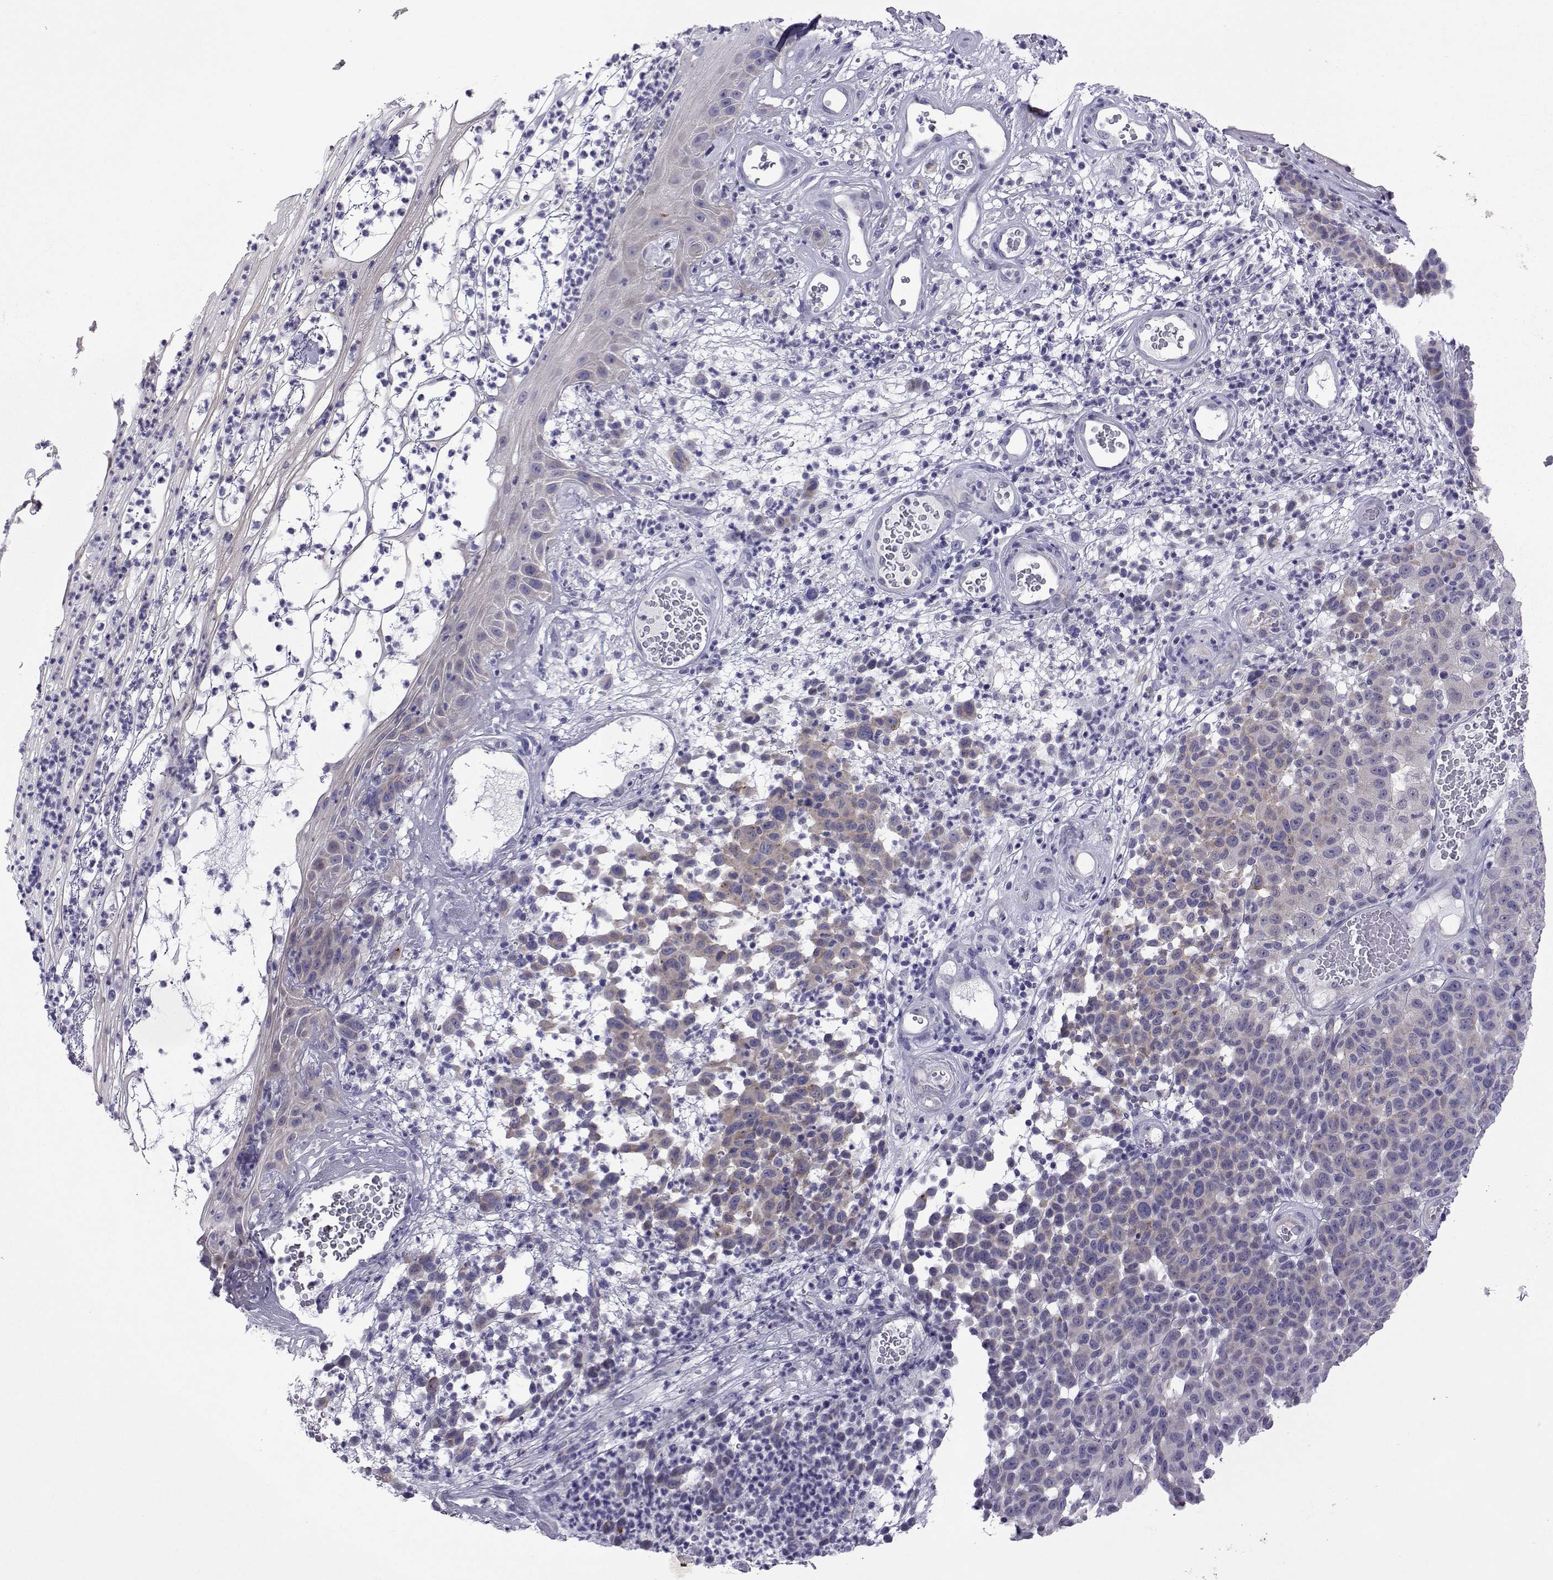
{"staining": {"intensity": "weak", "quantity": "25%-75%", "location": "cytoplasmic/membranous"}, "tissue": "melanoma", "cell_type": "Tumor cells", "image_type": "cancer", "snomed": [{"axis": "morphology", "description": "Malignant melanoma, NOS"}, {"axis": "topography", "description": "Skin"}], "caption": "Brown immunohistochemical staining in human malignant melanoma displays weak cytoplasmic/membranous expression in about 25%-75% of tumor cells.", "gene": "COL22A1", "patient": {"sex": "male", "age": 59}}